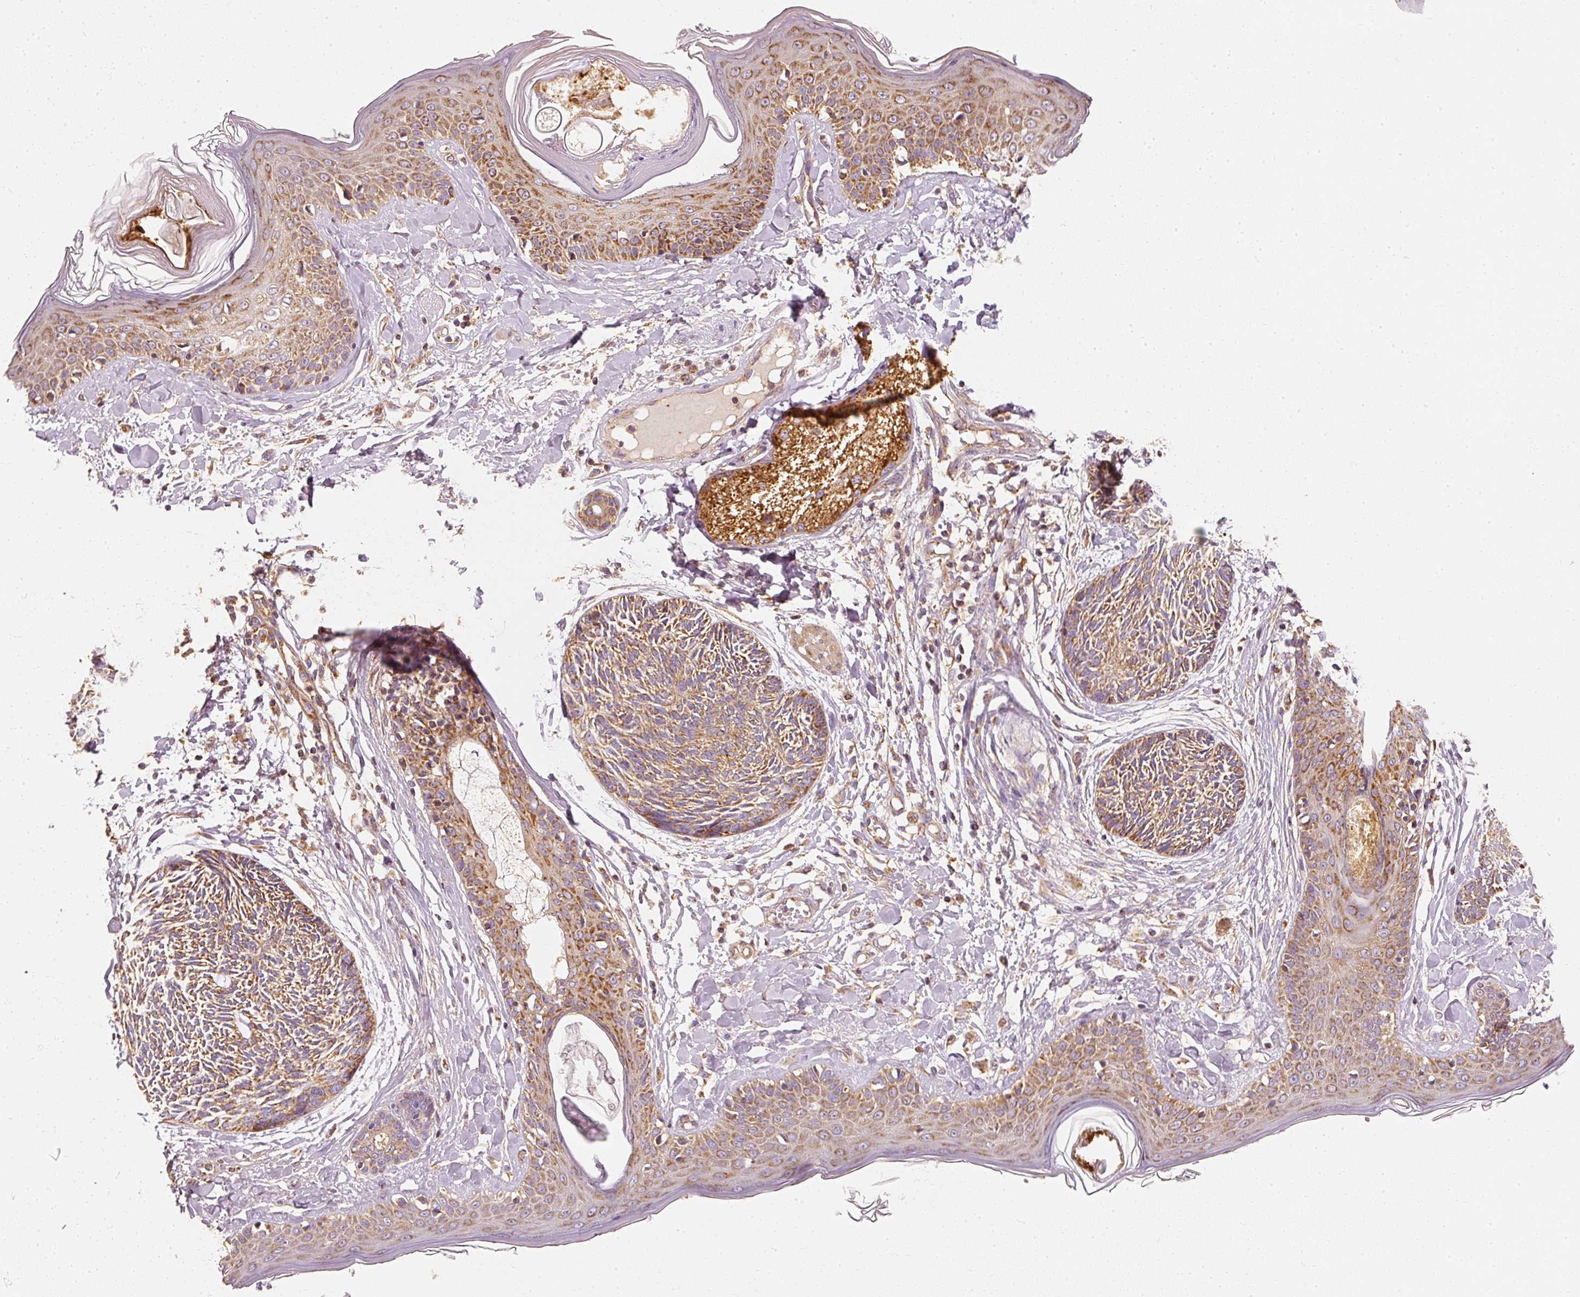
{"staining": {"intensity": "moderate", "quantity": ">75%", "location": "cytoplasmic/membranous"}, "tissue": "skin cancer", "cell_type": "Tumor cells", "image_type": "cancer", "snomed": [{"axis": "morphology", "description": "Basal cell carcinoma"}, {"axis": "topography", "description": "Skin"}], "caption": "A histopathology image of skin basal cell carcinoma stained for a protein shows moderate cytoplasmic/membranous brown staining in tumor cells. (DAB (3,3'-diaminobenzidine) IHC, brown staining for protein, blue staining for nuclei).", "gene": "TOMM40", "patient": {"sex": "male", "age": 73}}